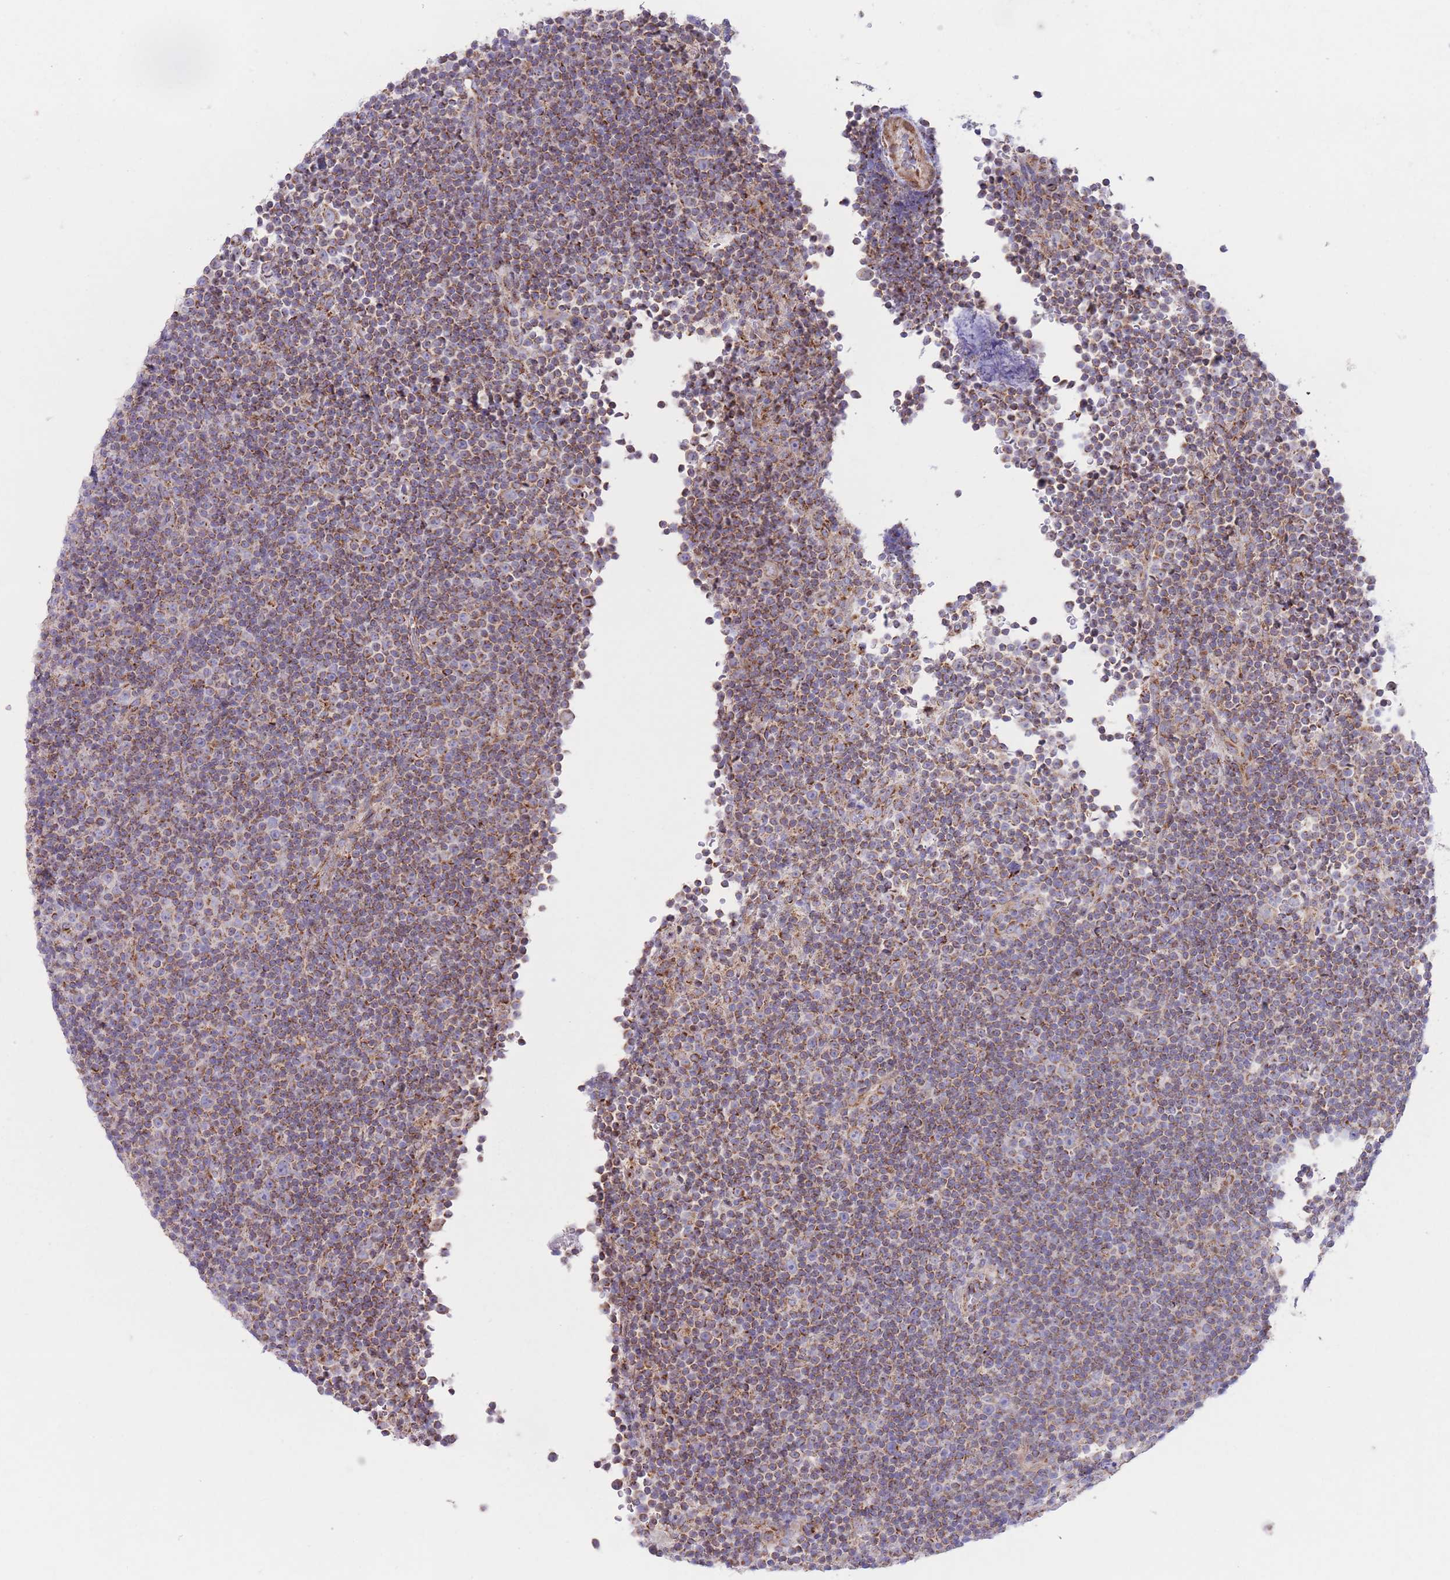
{"staining": {"intensity": "moderate", "quantity": "25%-75%", "location": "cytoplasmic/membranous"}, "tissue": "lymphoma", "cell_type": "Tumor cells", "image_type": "cancer", "snomed": [{"axis": "morphology", "description": "Malignant lymphoma, non-Hodgkin's type, Low grade"}, {"axis": "topography", "description": "Lymph node"}], "caption": "The image reveals immunohistochemical staining of lymphoma. There is moderate cytoplasmic/membranous positivity is appreciated in approximately 25%-75% of tumor cells.", "gene": "MPND", "patient": {"sex": "female", "age": 67}}